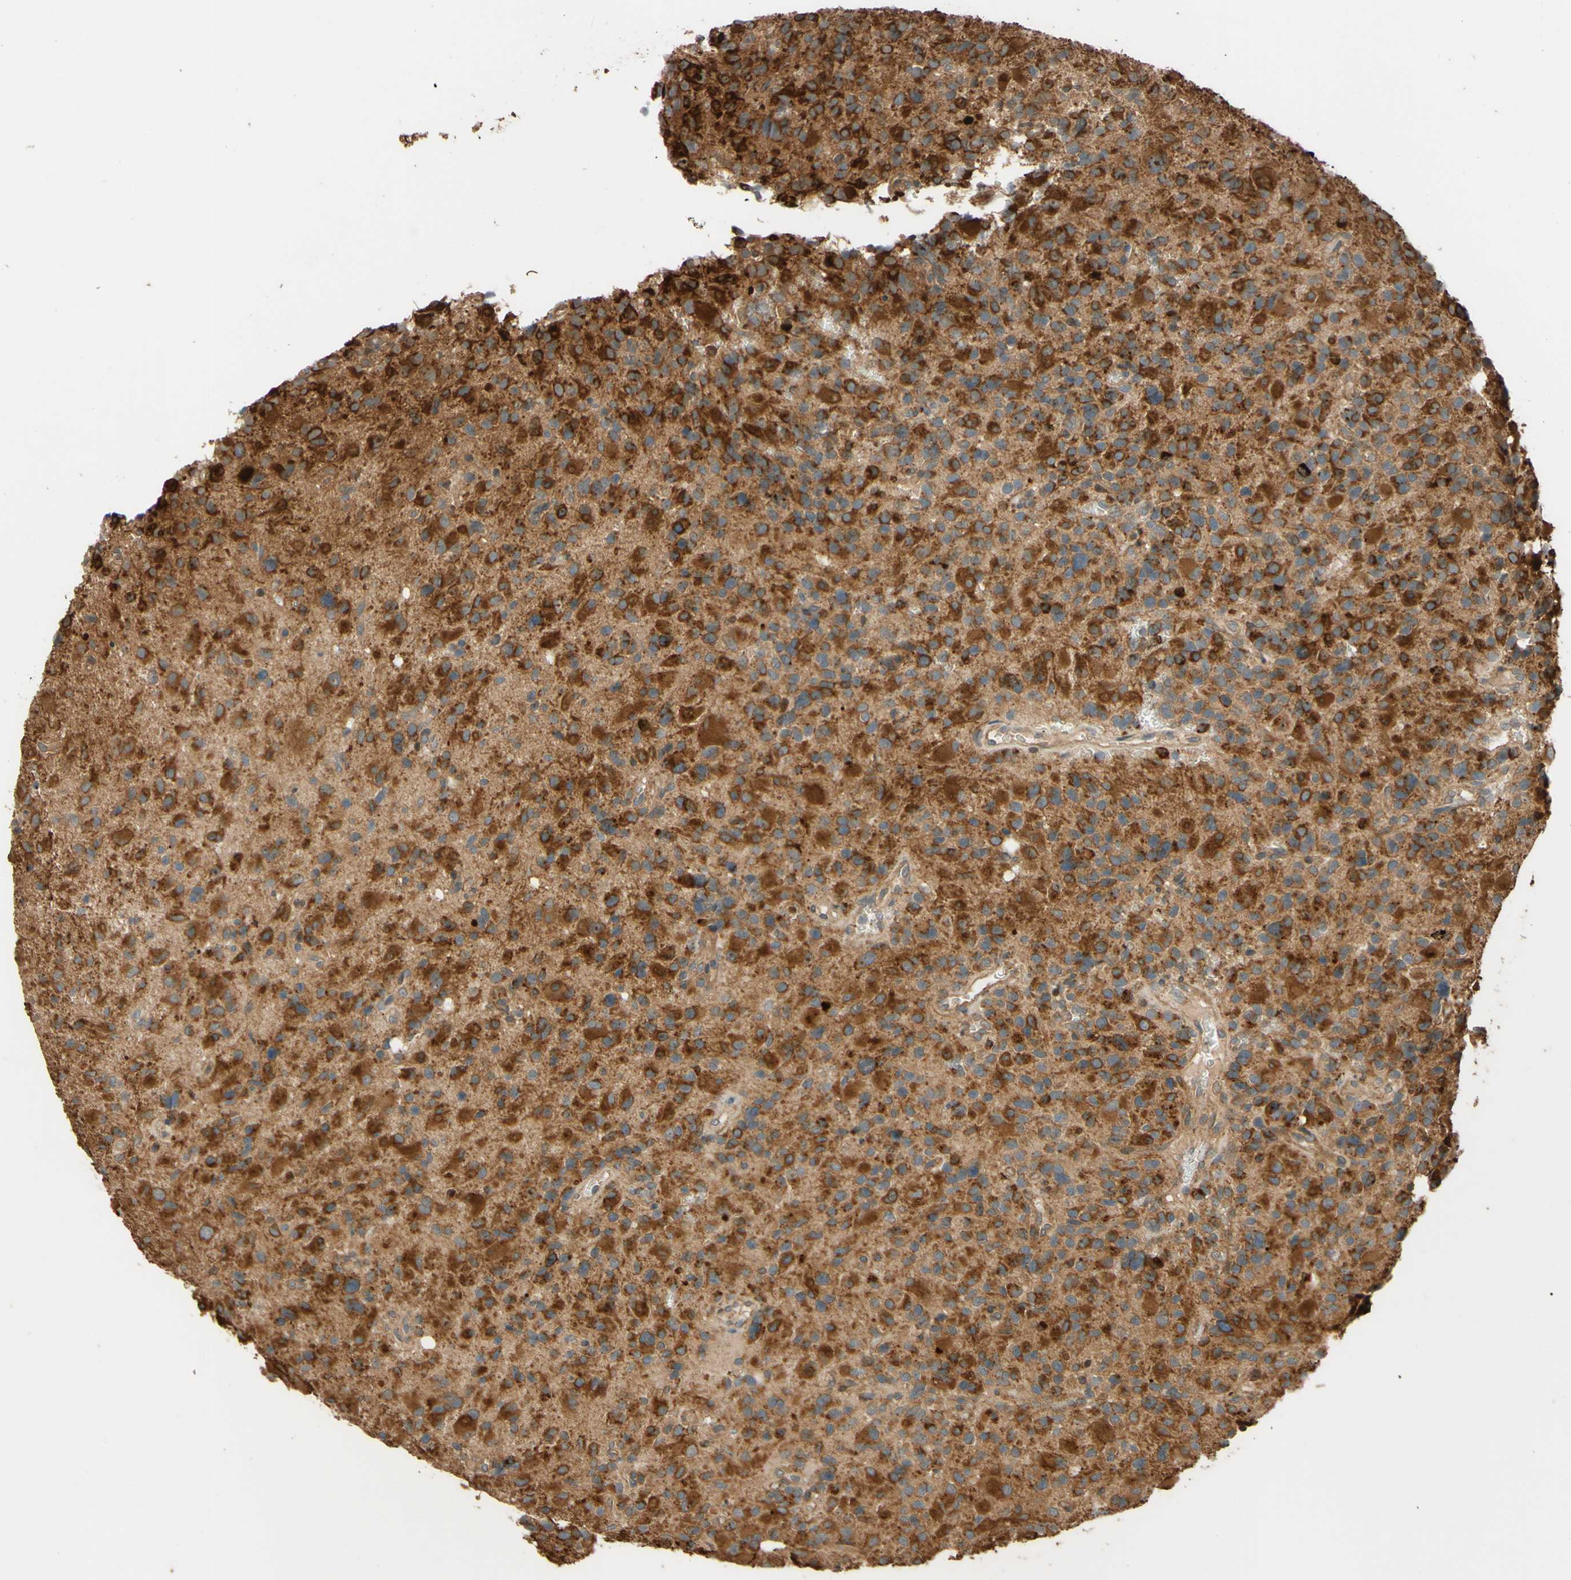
{"staining": {"intensity": "strong", "quantity": ">75%", "location": "cytoplasmic/membranous"}, "tissue": "glioma", "cell_type": "Tumor cells", "image_type": "cancer", "snomed": [{"axis": "morphology", "description": "Glioma, malignant, High grade"}, {"axis": "topography", "description": "Brain"}], "caption": "Strong cytoplasmic/membranous protein expression is identified in about >75% of tumor cells in glioma.", "gene": "RNF19A", "patient": {"sex": "male", "age": 48}}